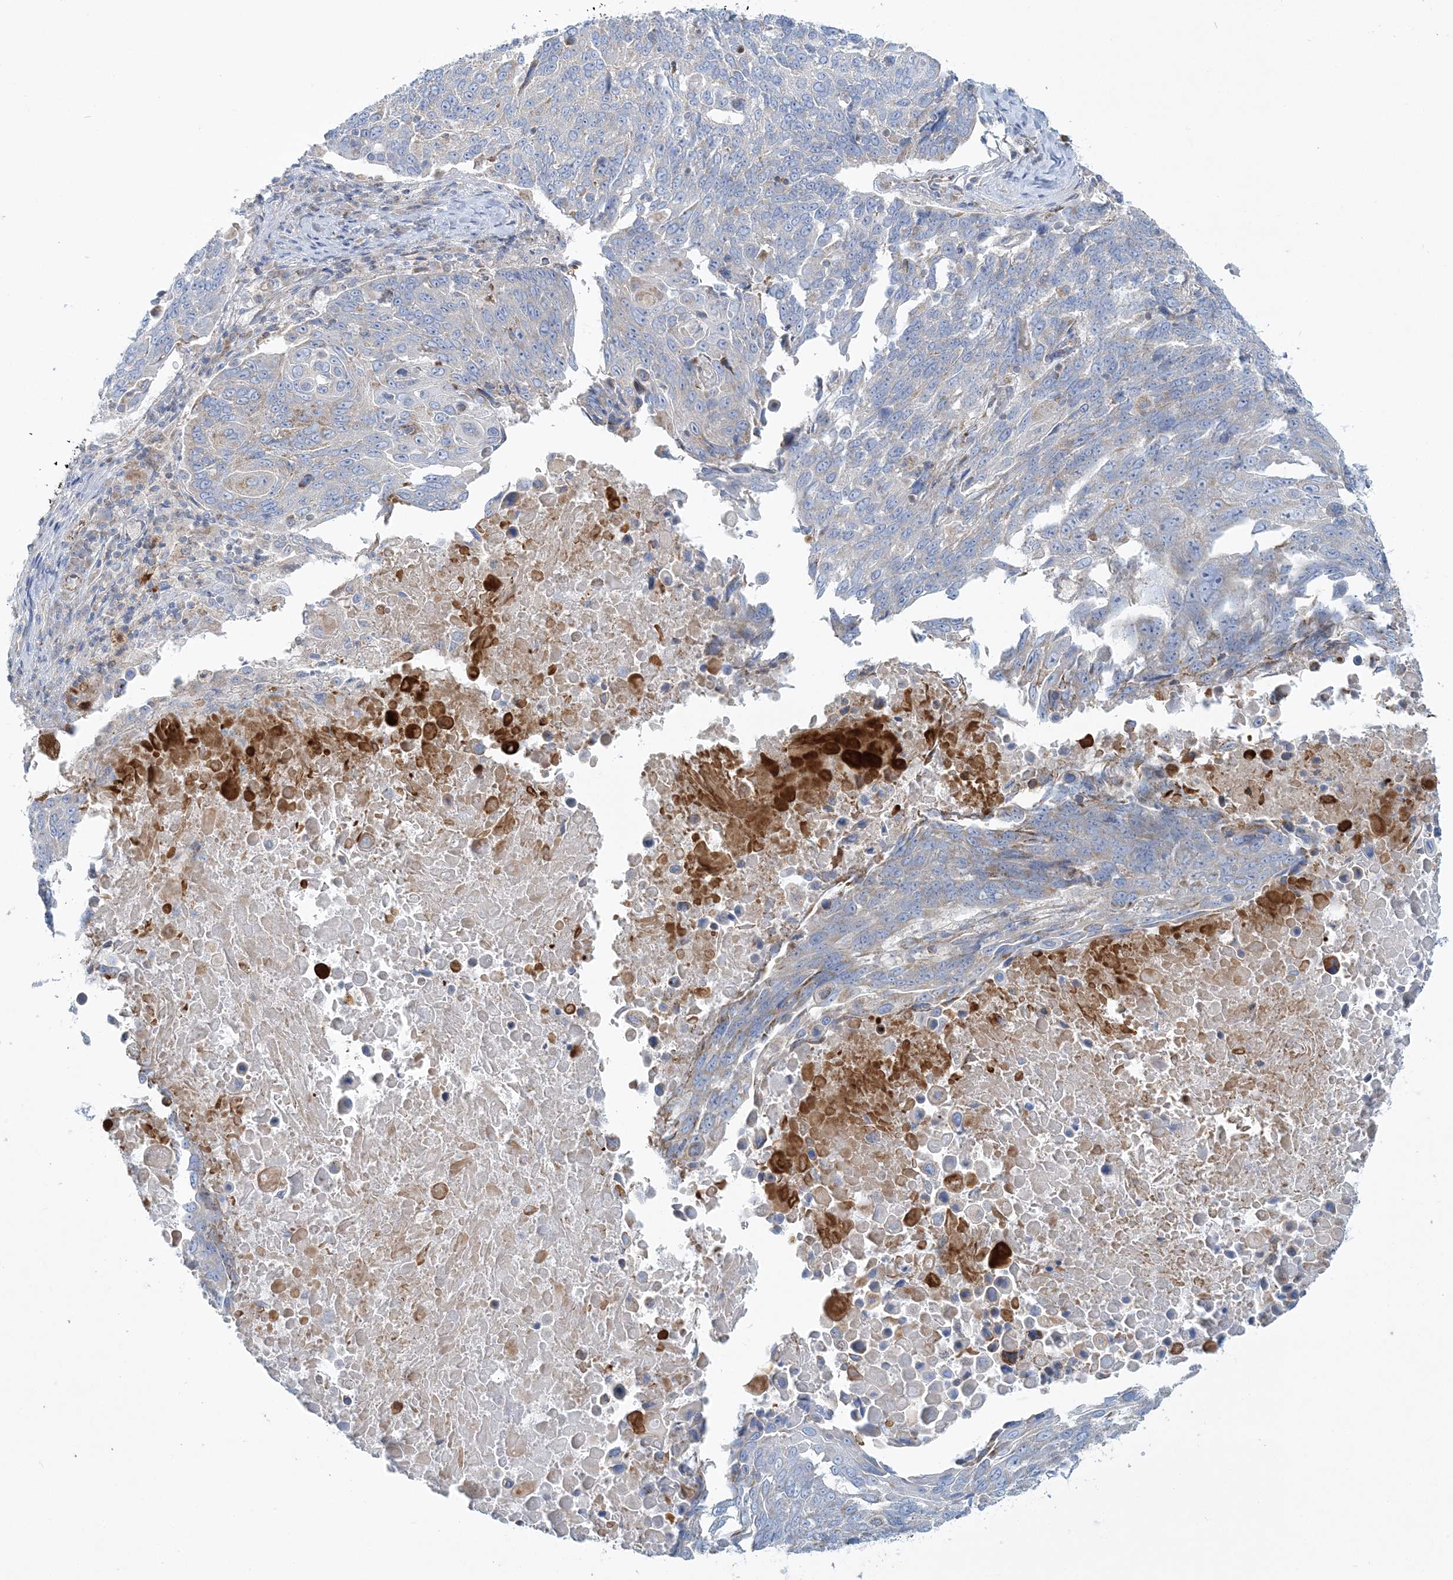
{"staining": {"intensity": "weak", "quantity": "<25%", "location": "cytoplasmic/membranous"}, "tissue": "lung cancer", "cell_type": "Tumor cells", "image_type": "cancer", "snomed": [{"axis": "morphology", "description": "Squamous cell carcinoma, NOS"}, {"axis": "topography", "description": "Lung"}], "caption": "Lung cancer stained for a protein using immunohistochemistry exhibits no positivity tumor cells.", "gene": "TBC1D14", "patient": {"sex": "male", "age": 66}}